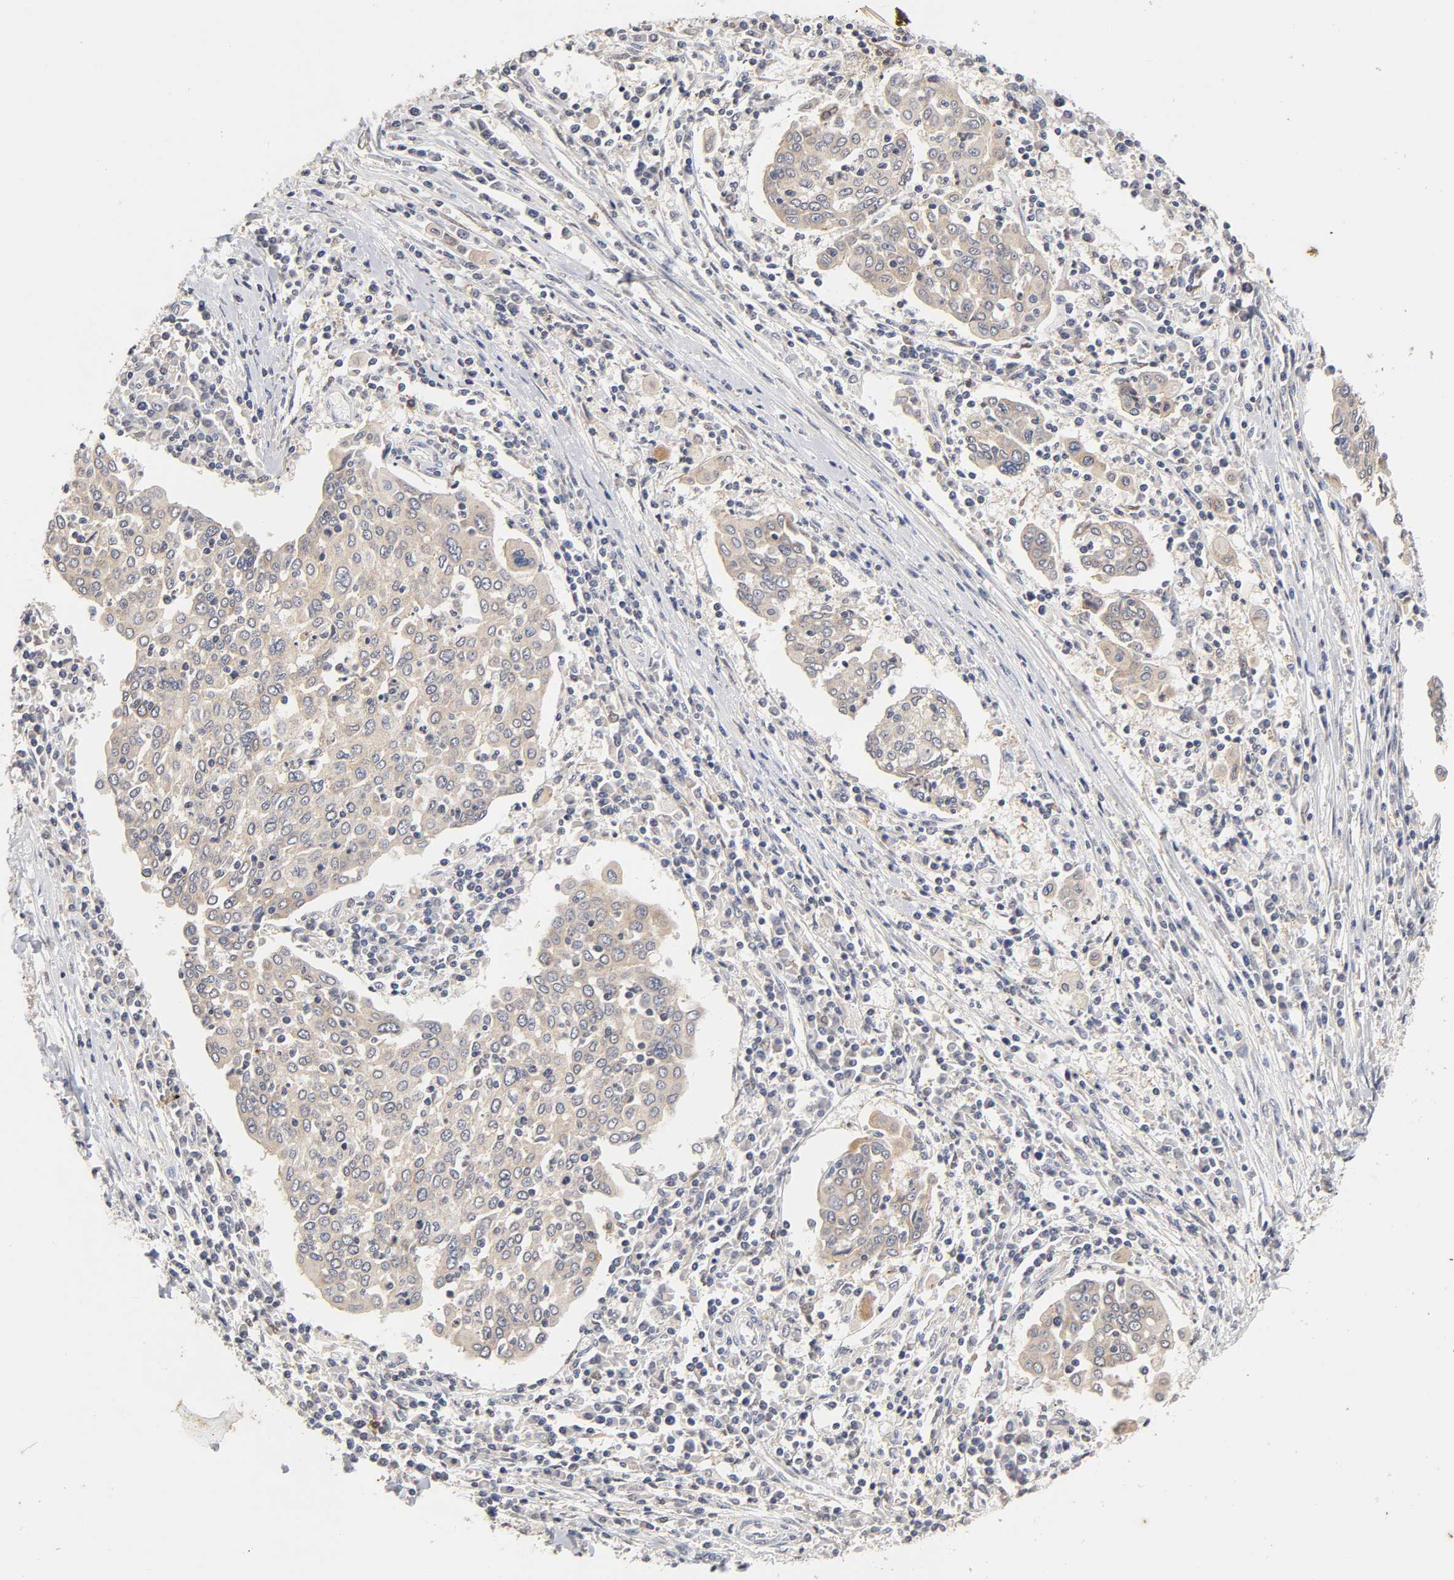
{"staining": {"intensity": "weak", "quantity": ">75%", "location": "cytoplasmic/membranous"}, "tissue": "cervical cancer", "cell_type": "Tumor cells", "image_type": "cancer", "snomed": [{"axis": "morphology", "description": "Squamous cell carcinoma, NOS"}, {"axis": "topography", "description": "Cervix"}], "caption": "Immunohistochemical staining of cervical cancer exhibits low levels of weak cytoplasmic/membranous protein staining in about >75% of tumor cells.", "gene": "CXADR", "patient": {"sex": "female", "age": 40}}